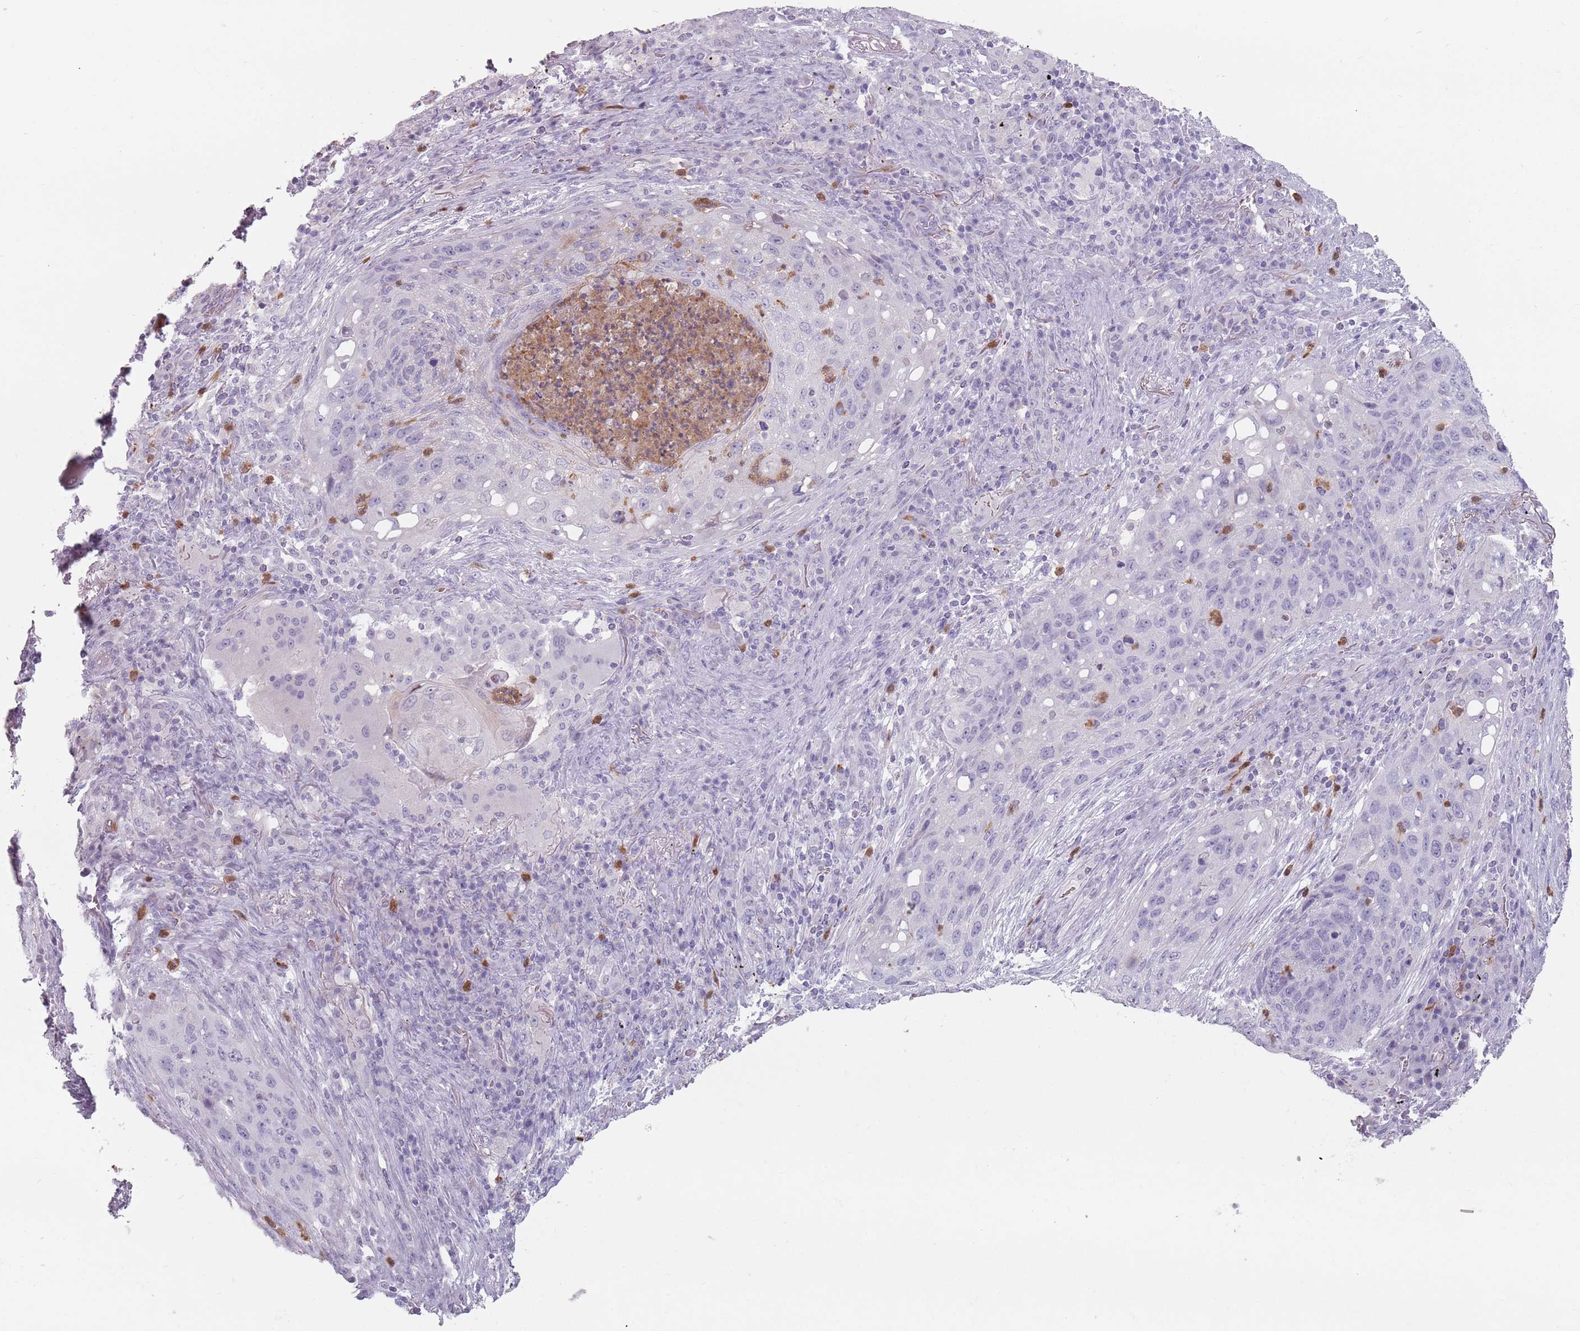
{"staining": {"intensity": "negative", "quantity": "none", "location": "none"}, "tissue": "lung cancer", "cell_type": "Tumor cells", "image_type": "cancer", "snomed": [{"axis": "morphology", "description": "Squamous cell carcinoma, NOS"}, {"axis": "topography", "description": "Lung"}], "caption": "IHC micrograph of neoplastic tissue: lung cancer (squamous cell carcinoma) stained with DAB exhibits no significant protein expression in tumor cells. (Brightfield microscopy of DAB (3,3'-diaminobenzidine) immunohistochemistry (IHC) at high magnification).", "gene": "ZNF584", "patient": {"sex": "female", "age": 63}}